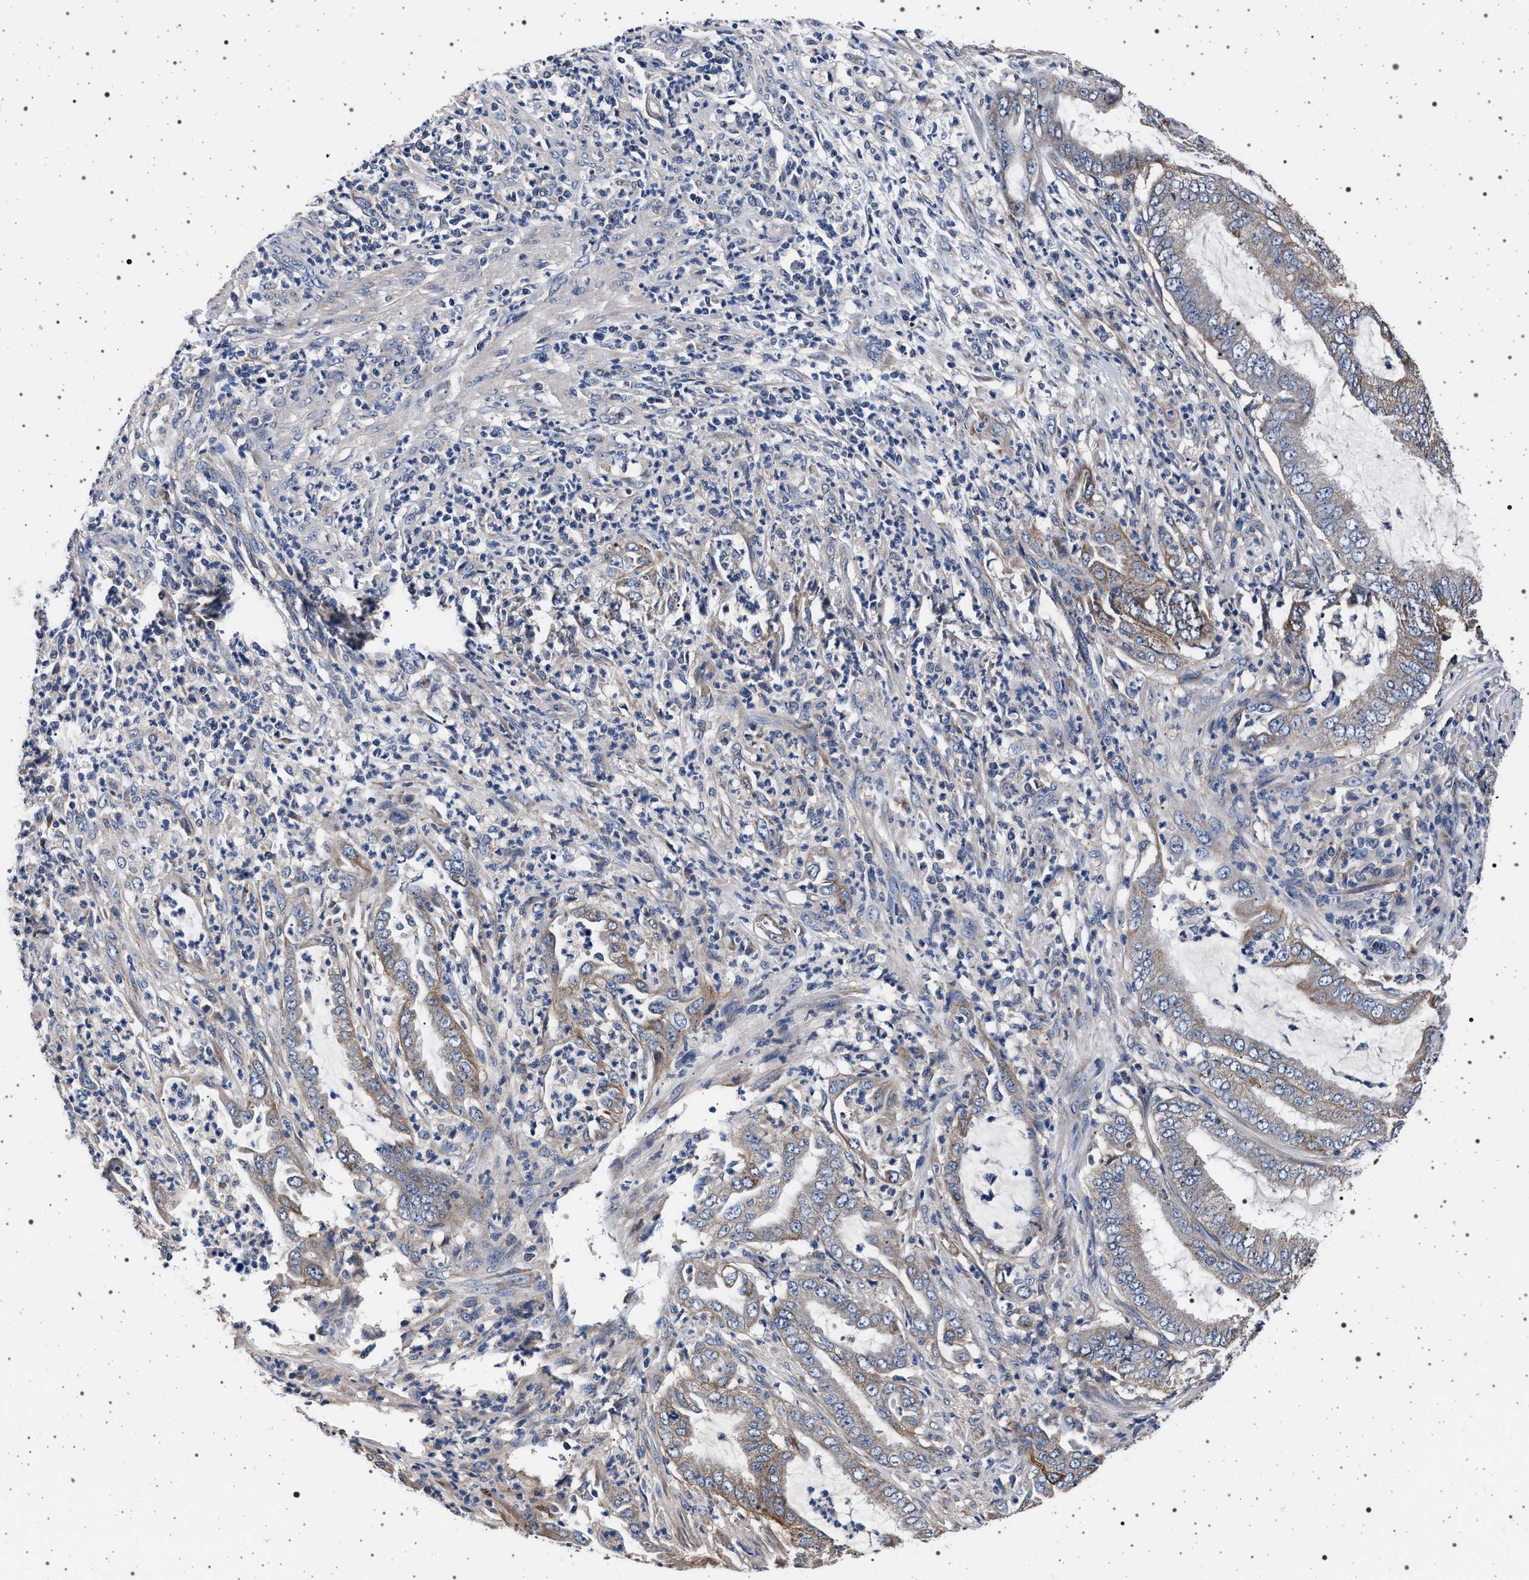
{"staining": {"intensity": "weak", "quantity": "25%-75%", "location": "cytoplasmic/membranous"}, "tissue": "endometrial cancer", "cell_type": "Tumor cells", "image_type": "cancer", "snomed": [{"axis": "morphology", "description": "Adenocarcinoma, NOS"}, {"axis": "topography", "description": "Endometrium"}], "caption": "Endometrial cancer tissue shows weak cytoplasmic/membranous positivity in approximately 25%-75% of tumor cells", "gene": "MAP3K2", "patient": {"sex": "female", "age": 51}}